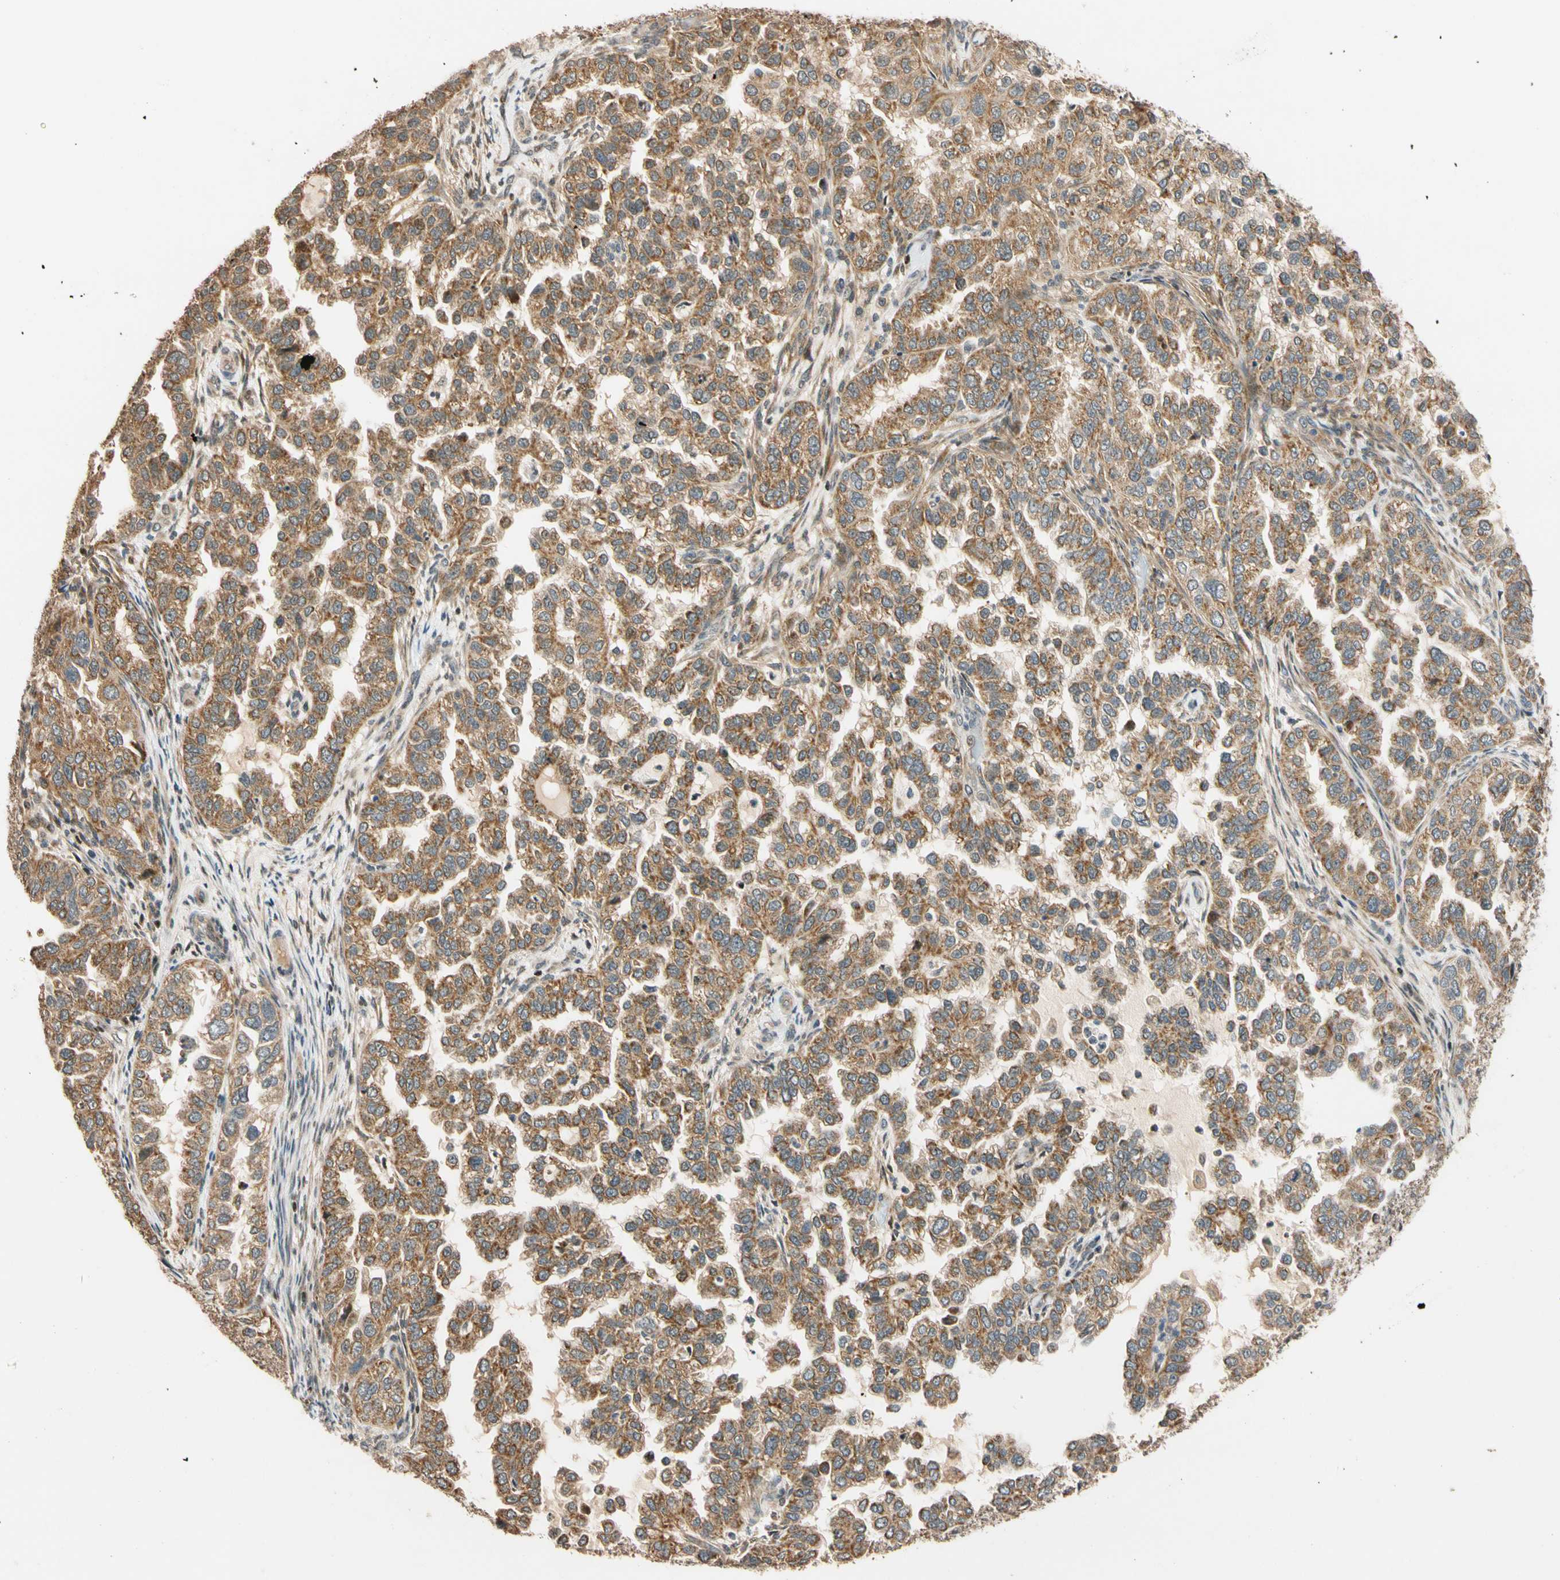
{"staining": {"intensity": "moderate", "quantity": ">75%", "location": "cytoplasmic/membranous"}, "tissue": "endometrial cancer", "cell_type": "Tumor cells", "image_type": "cancer", "snomed": [{"axis": "morphology", "description": "Adenocarcinoma, NOS"}, {"axis": "topography", "description": "Endometrium"}], "caption": "Endometrial cancer (adenocarcinoma) tissue shows moderate cytoplasmic/membranous positivity in about >75% of tumor cells, visualized by immunohistochemistry. The protein of interest is shown in brown color, while the nuclei are stained blue.", "gene": "HECW1", "patient": {"sex": "female", "age": 85}}